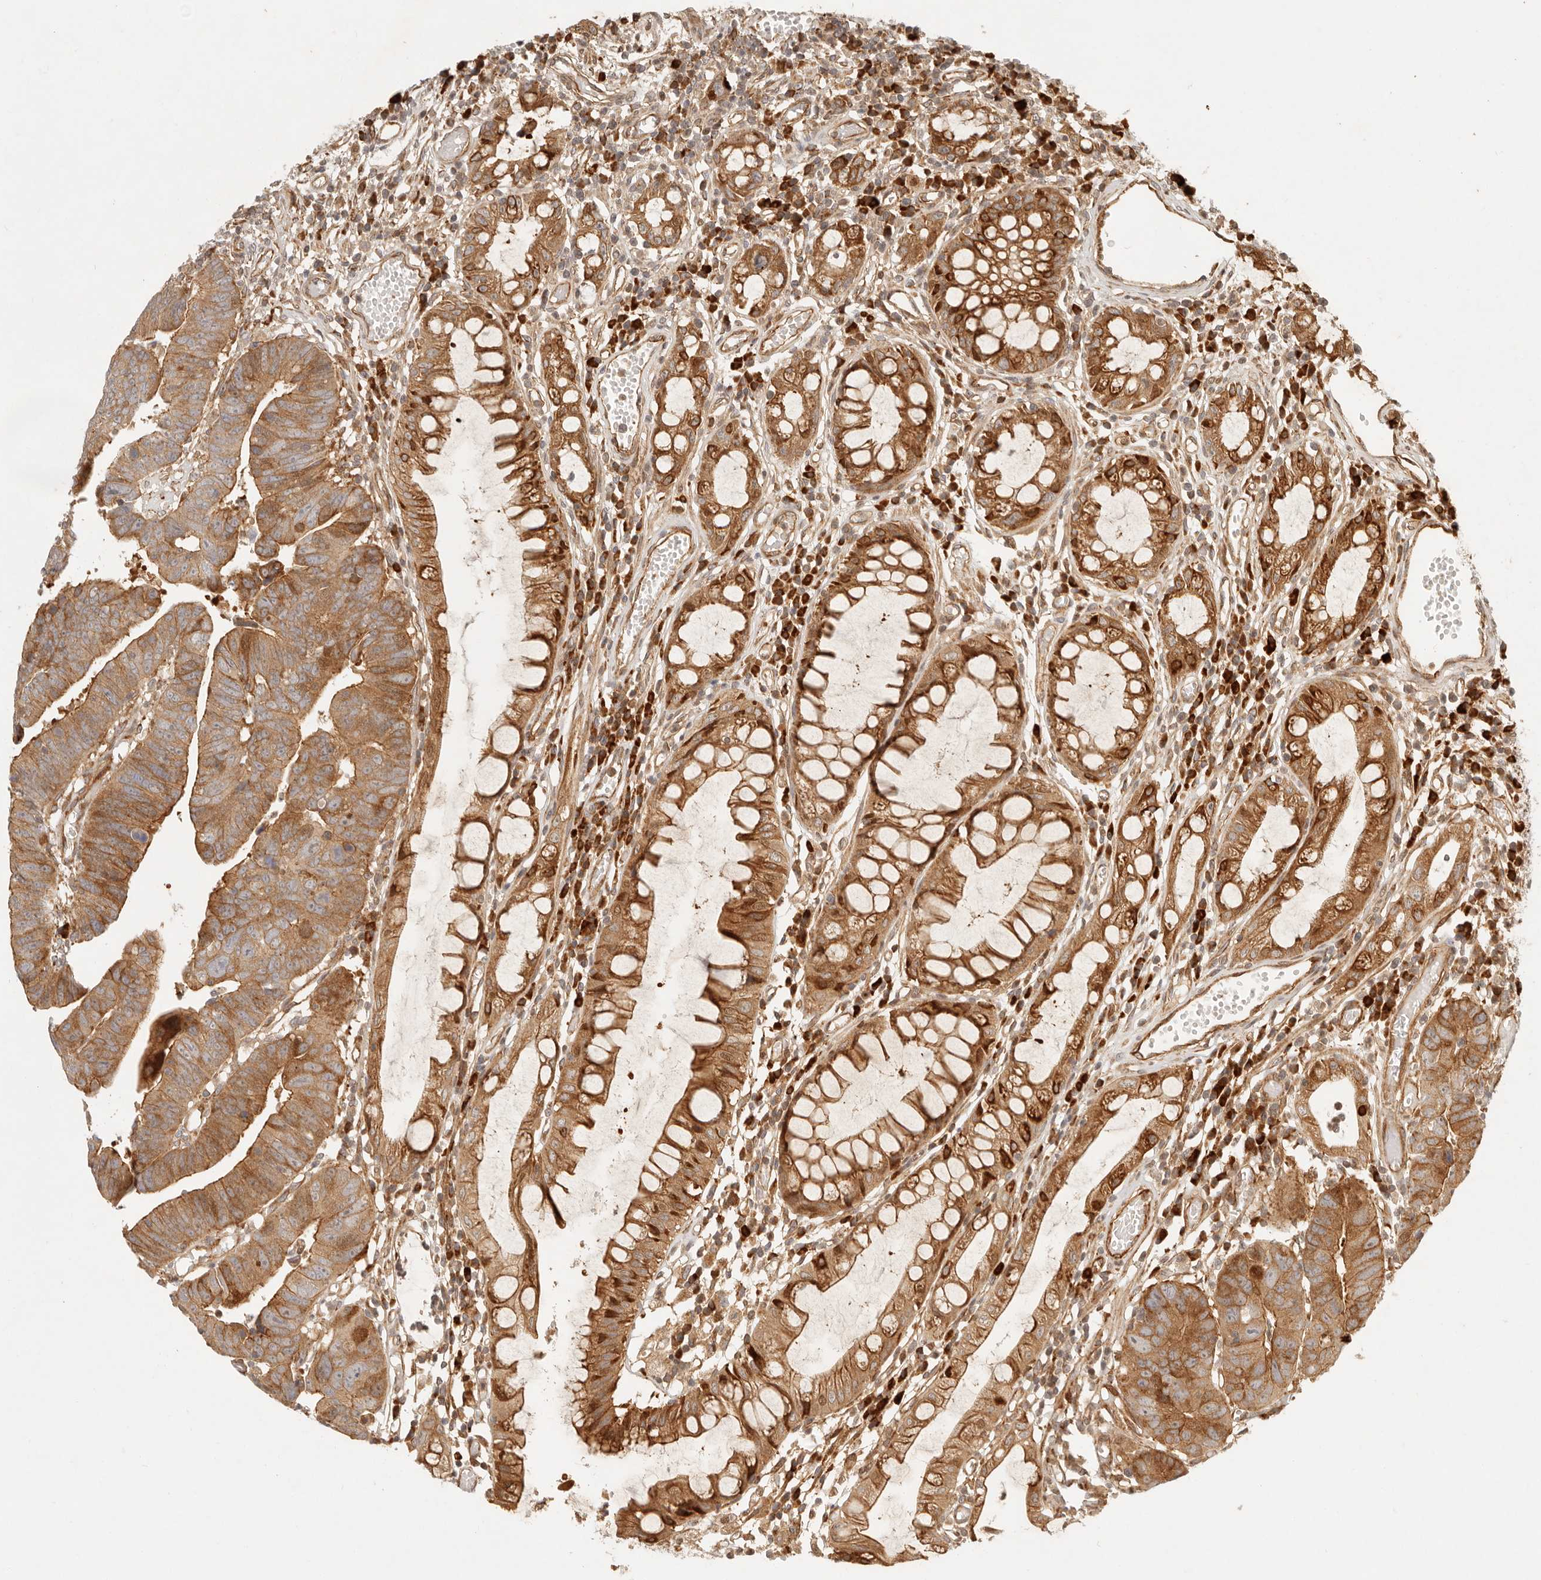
{"staining": {"intensity": "strong", "quantity": ">75%", "location": "cytoplasmic/membranous"}, "tissue": "colorectal cancer", "cell_type": "Tumor cells", "image_type": "cancer", "snomed": [{"axis": "morphology", "description": "Adenocarcinoma, NOS"}, {"axis": "topography", "description": "Rectum"}], "caption": "Colorectal cancer stained with a brown dye shows strong cytoplasmic/membranous positive positivity in about >75% of tumor cells.", "gene": "KLHL38", "patient": {"sex": "female", "age": 65}}